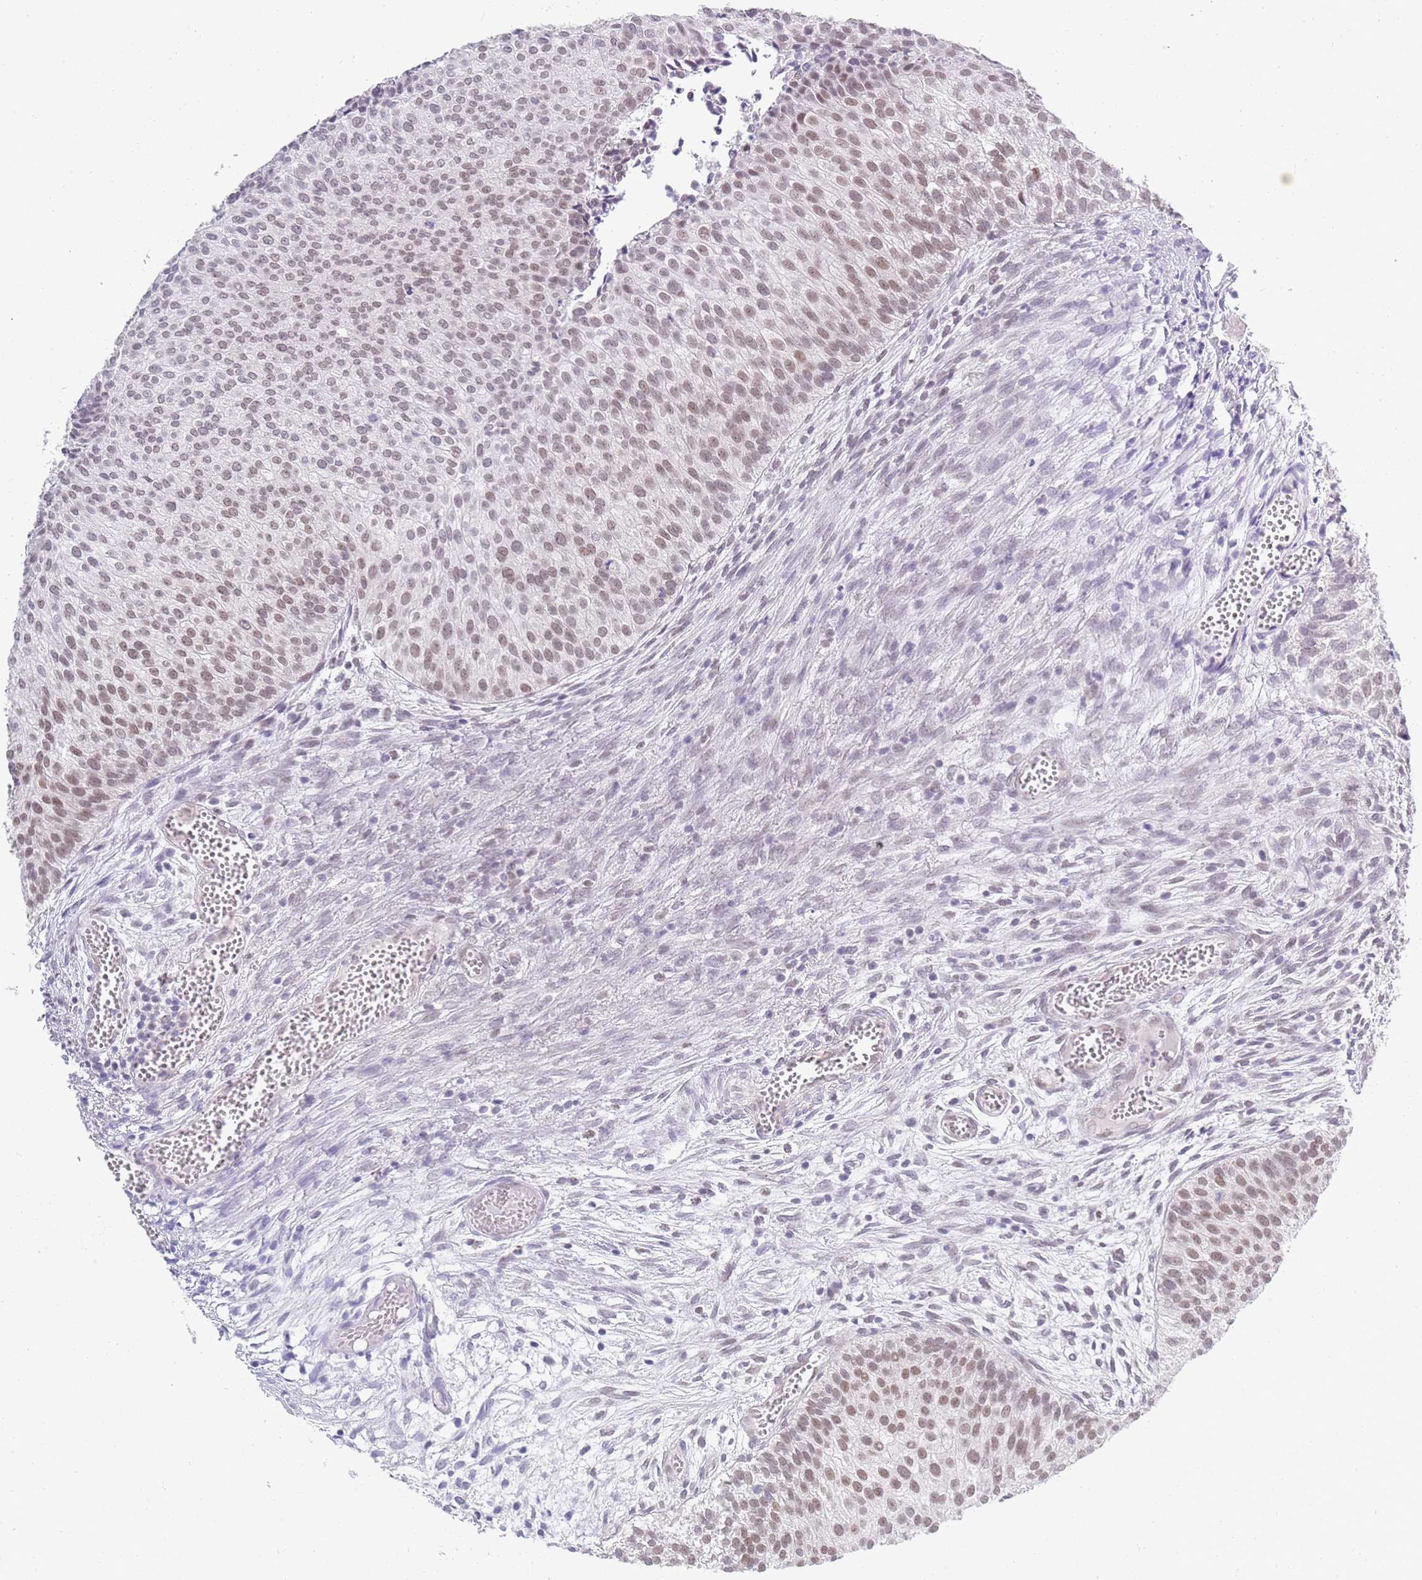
{"staining": {"intensity": "weak", "quantity": ">75%", "location": "nuclear"}, "tissue": "urothelial cancer", "cell_type": "Tumor cells", "image_type": "cancer", "snomed": [{"axis": "morphology", "description": "Urothelial carcinoma, Low grade"}, {"axis": "topography", "description": "Urinary bladder"}], "caption": "Immunohistochemical staining of human urothelial cancer displays low levels of weak nuclear protein staining in approximately >75% of tumor cells.", "gene": "SEPHS2", "patient": {"sex": "male", "age": 84}}